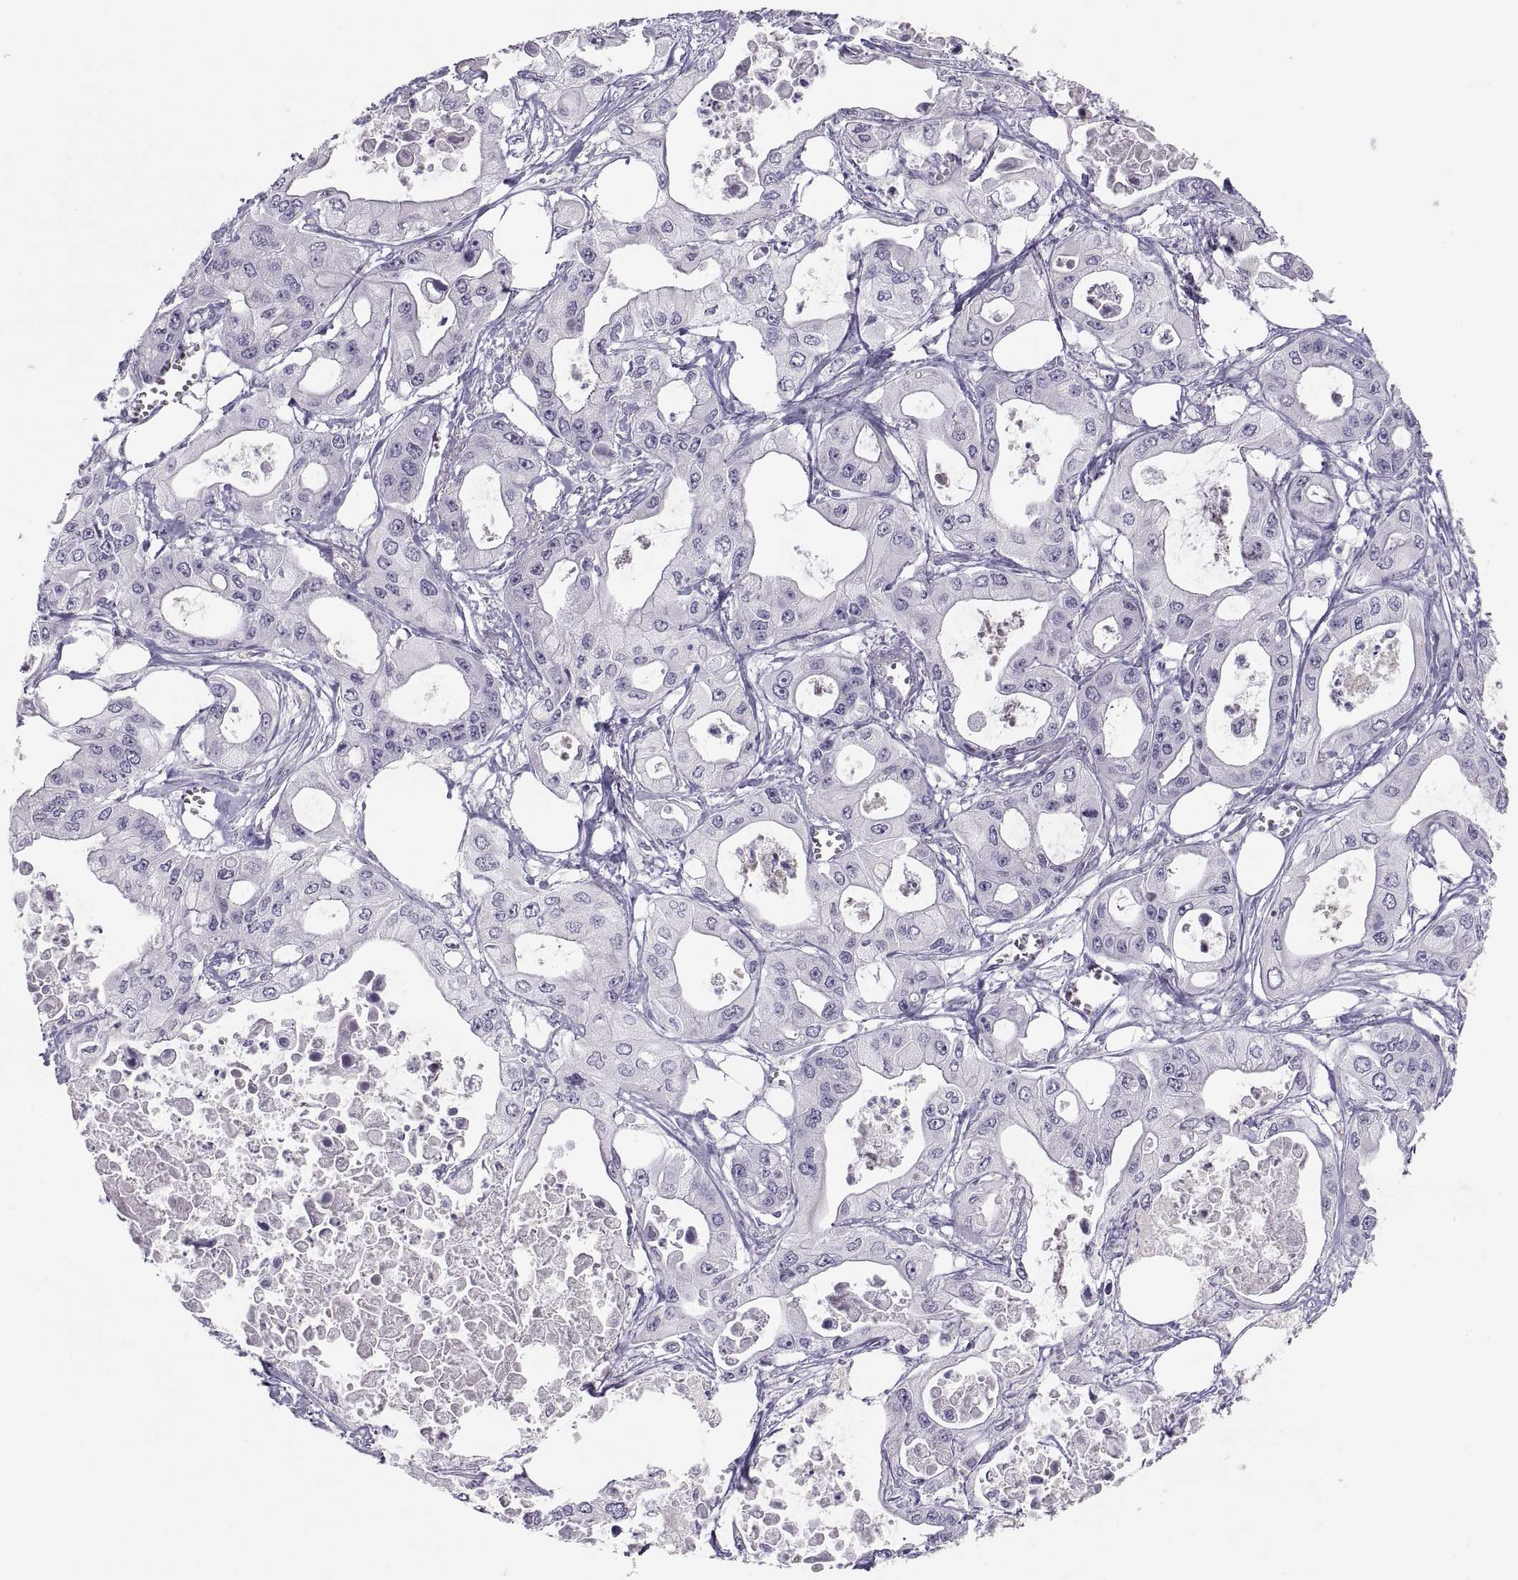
{"staining": {"intensity": "negative", "quantity": "none", "location": "none"}, "tissue": "pancreatic cancer", "cell_type": "Tumor cells", "image_type": "cancer", "snomed": [{"axis": "morphology", "description": "Adenocarcinoma, NOS"}, {"axis": "topography", "description": "Pancreas"}], "caption": "The photomicrograph reveals no significant positivity in tumor cells of pancreatic cancer.", "gene": "MAGEB2", "patient": {"sex": "male", "age": 70}}